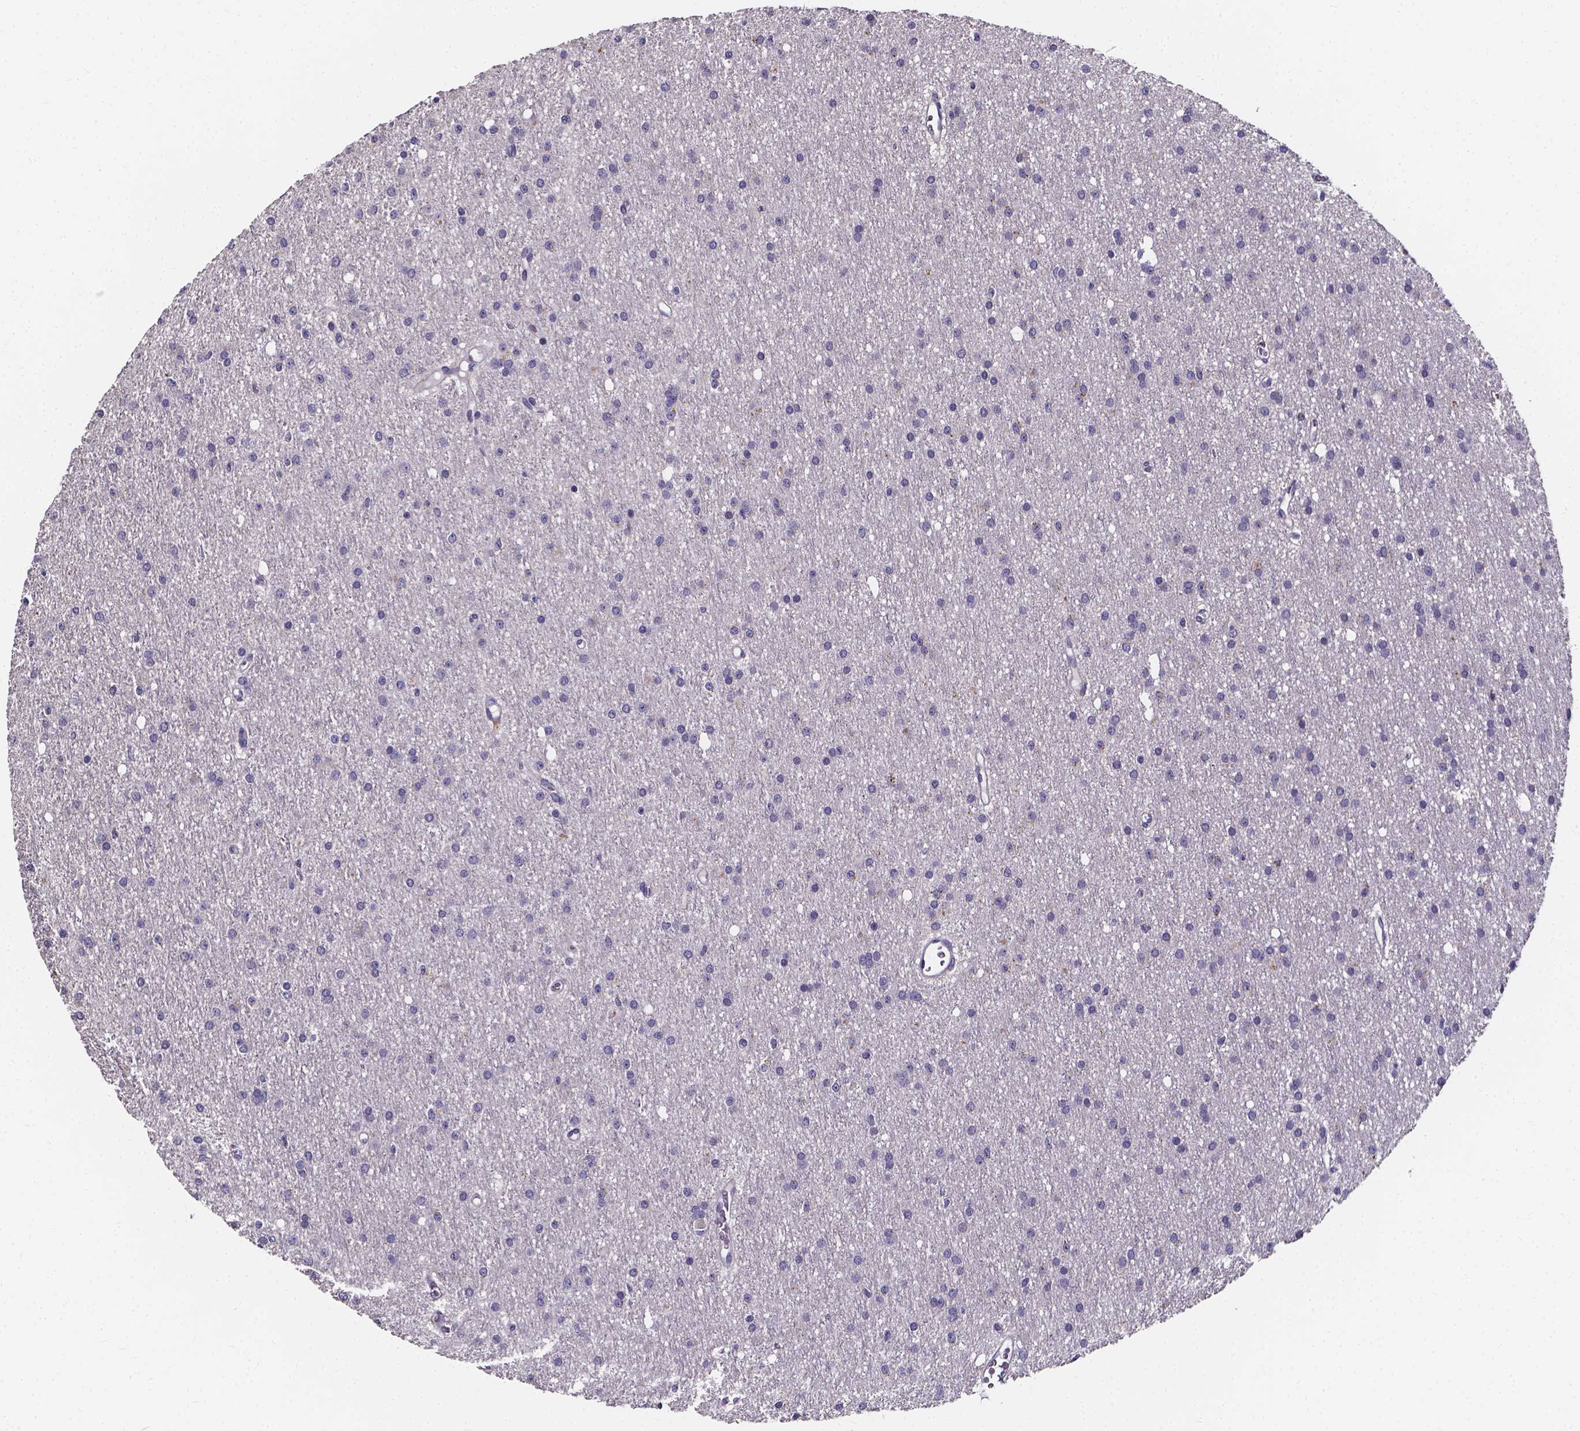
{"staining": {"intensity": "negative", "quantity": "none", "location": "none"}, "tissue": "glioma", "cell_type": "Tumor cells", "image_type": "cancer", "snomed": [{"axis": "morphology", "description": "Glioma, malignant, Low grade"}, {"axis": "topography", "description": "Brain"}], "caption": "DAB (3,3'-diaminobenzidine) immunohistochemical staining of malignant glioma (low-grade) displays no significant positivity in tumor cells.", "gene": "THEMIS", "patient": {"sex": "male", "age": 27}}